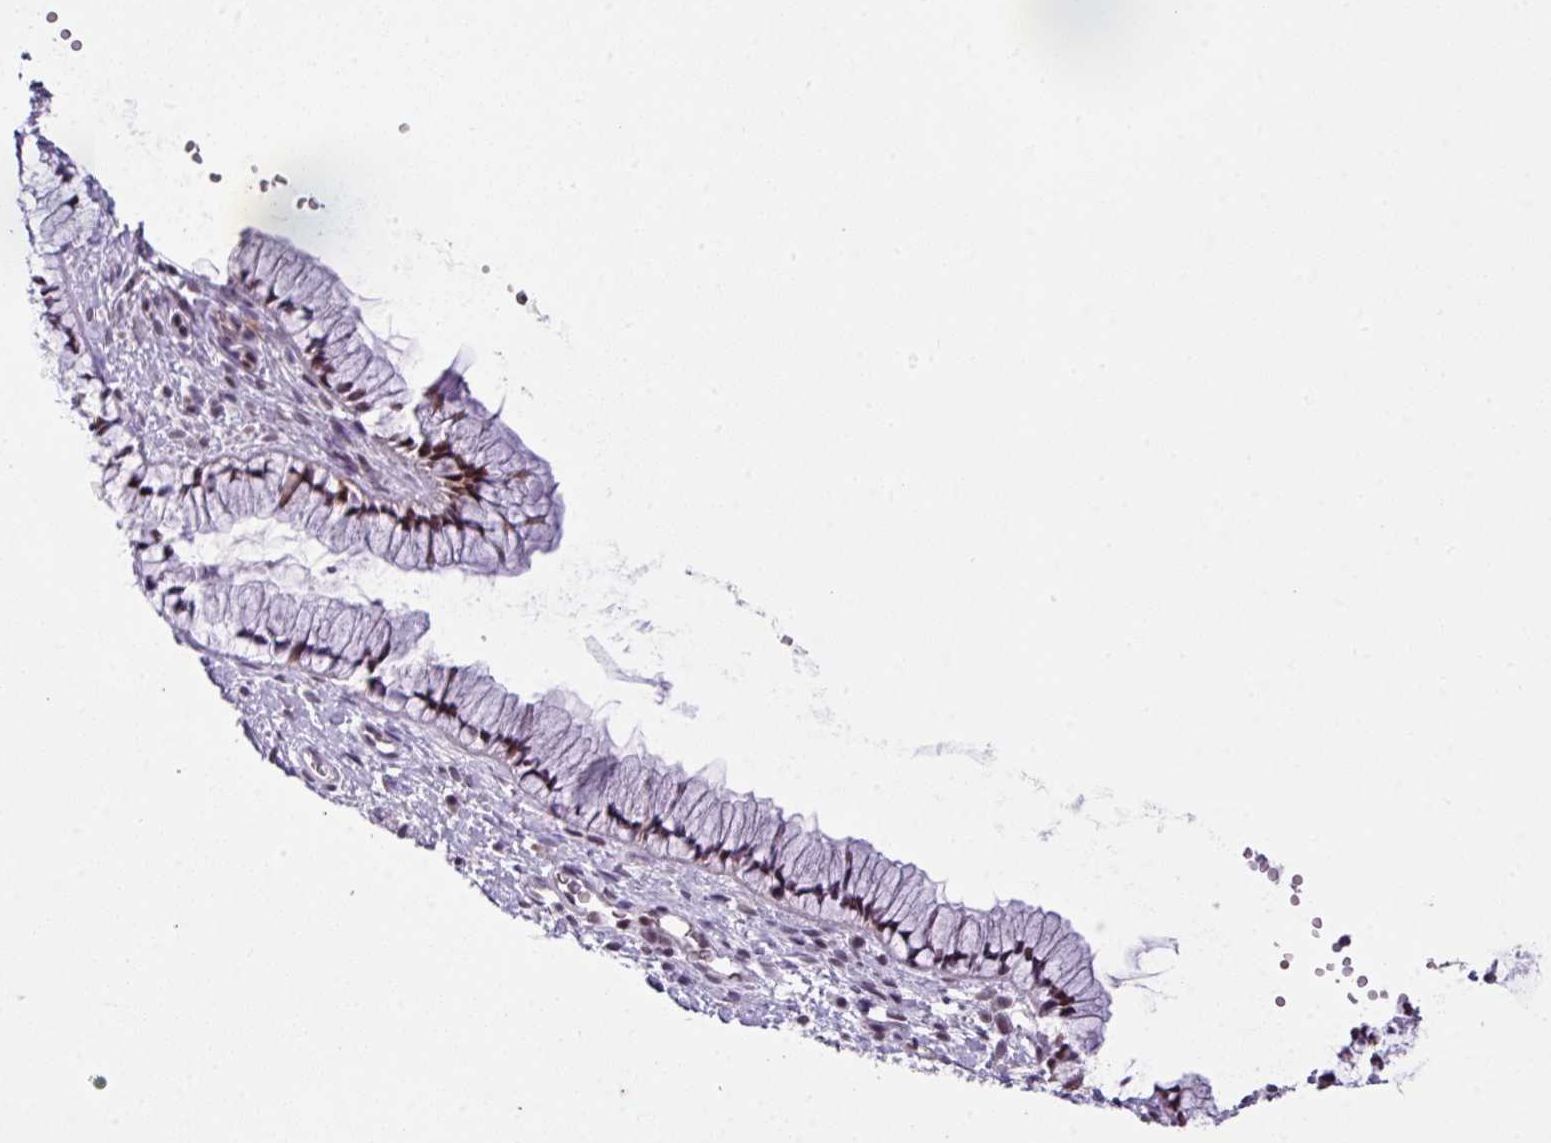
{"staining": {"intensity": "moderate", "quantity": ">75%", "location": "nuclear"}, "tissue": "cervix", "cell_type": "Glandular cells", "image_type": "normal", "snomed": [{"axis": "morphology", "description": "Normal tissue, NOS"}, {"axis": "topography", "description": "Cervix"}], "caption": "Protein expression analysis of benign human cervix reveals moderate nuclear expression in about >75% of glandular cells. (Brightfield microscopy of DAB IHC at high magnification).", "gene": "ZFP3", "patient": {"sex": "female", "age": 36}}